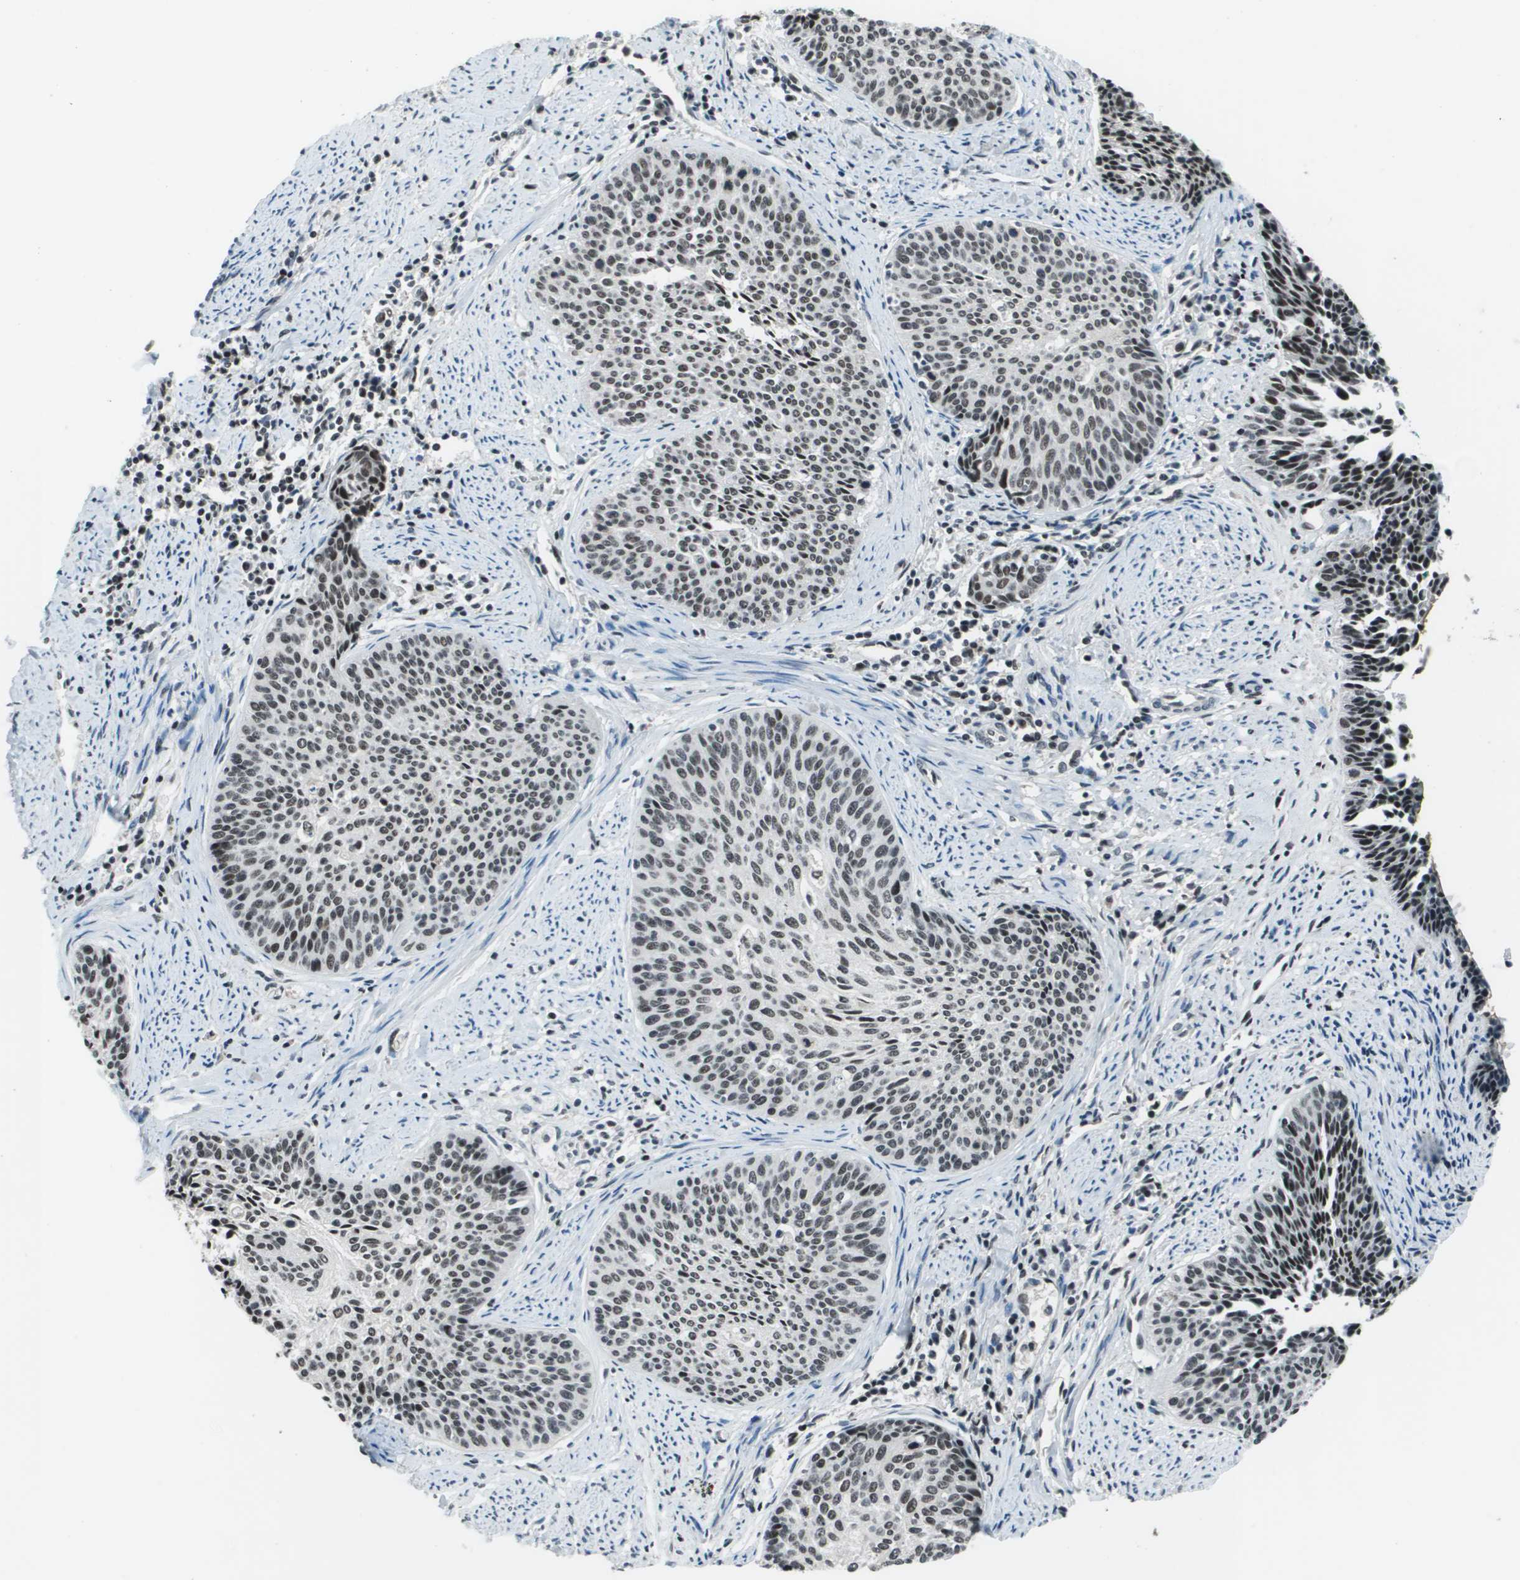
{"staining": {"intensity": "strong", "quantity": "25%-75%", "location": "nuclear"}, "tissue": "cervical cancer", "cell_type": "Tumor cells", "image_type": "cancer", "snomed": [{"axis": "morphology", "description": "Squamous cell carcinoma, NOS"}, {"axis": "topography", "description": "Cervix"}], "caption": "Protein expression analysis of cervical cancer exhibits strong nuclear positivity in about 25%-75% of tumor cells. (Stains: DAB in brown, nuclei in blue, Microscopy: brightfield microscopy at high magnification).", "gene": "THRAP3", "patient": {"sex": "female", "age": 55}}